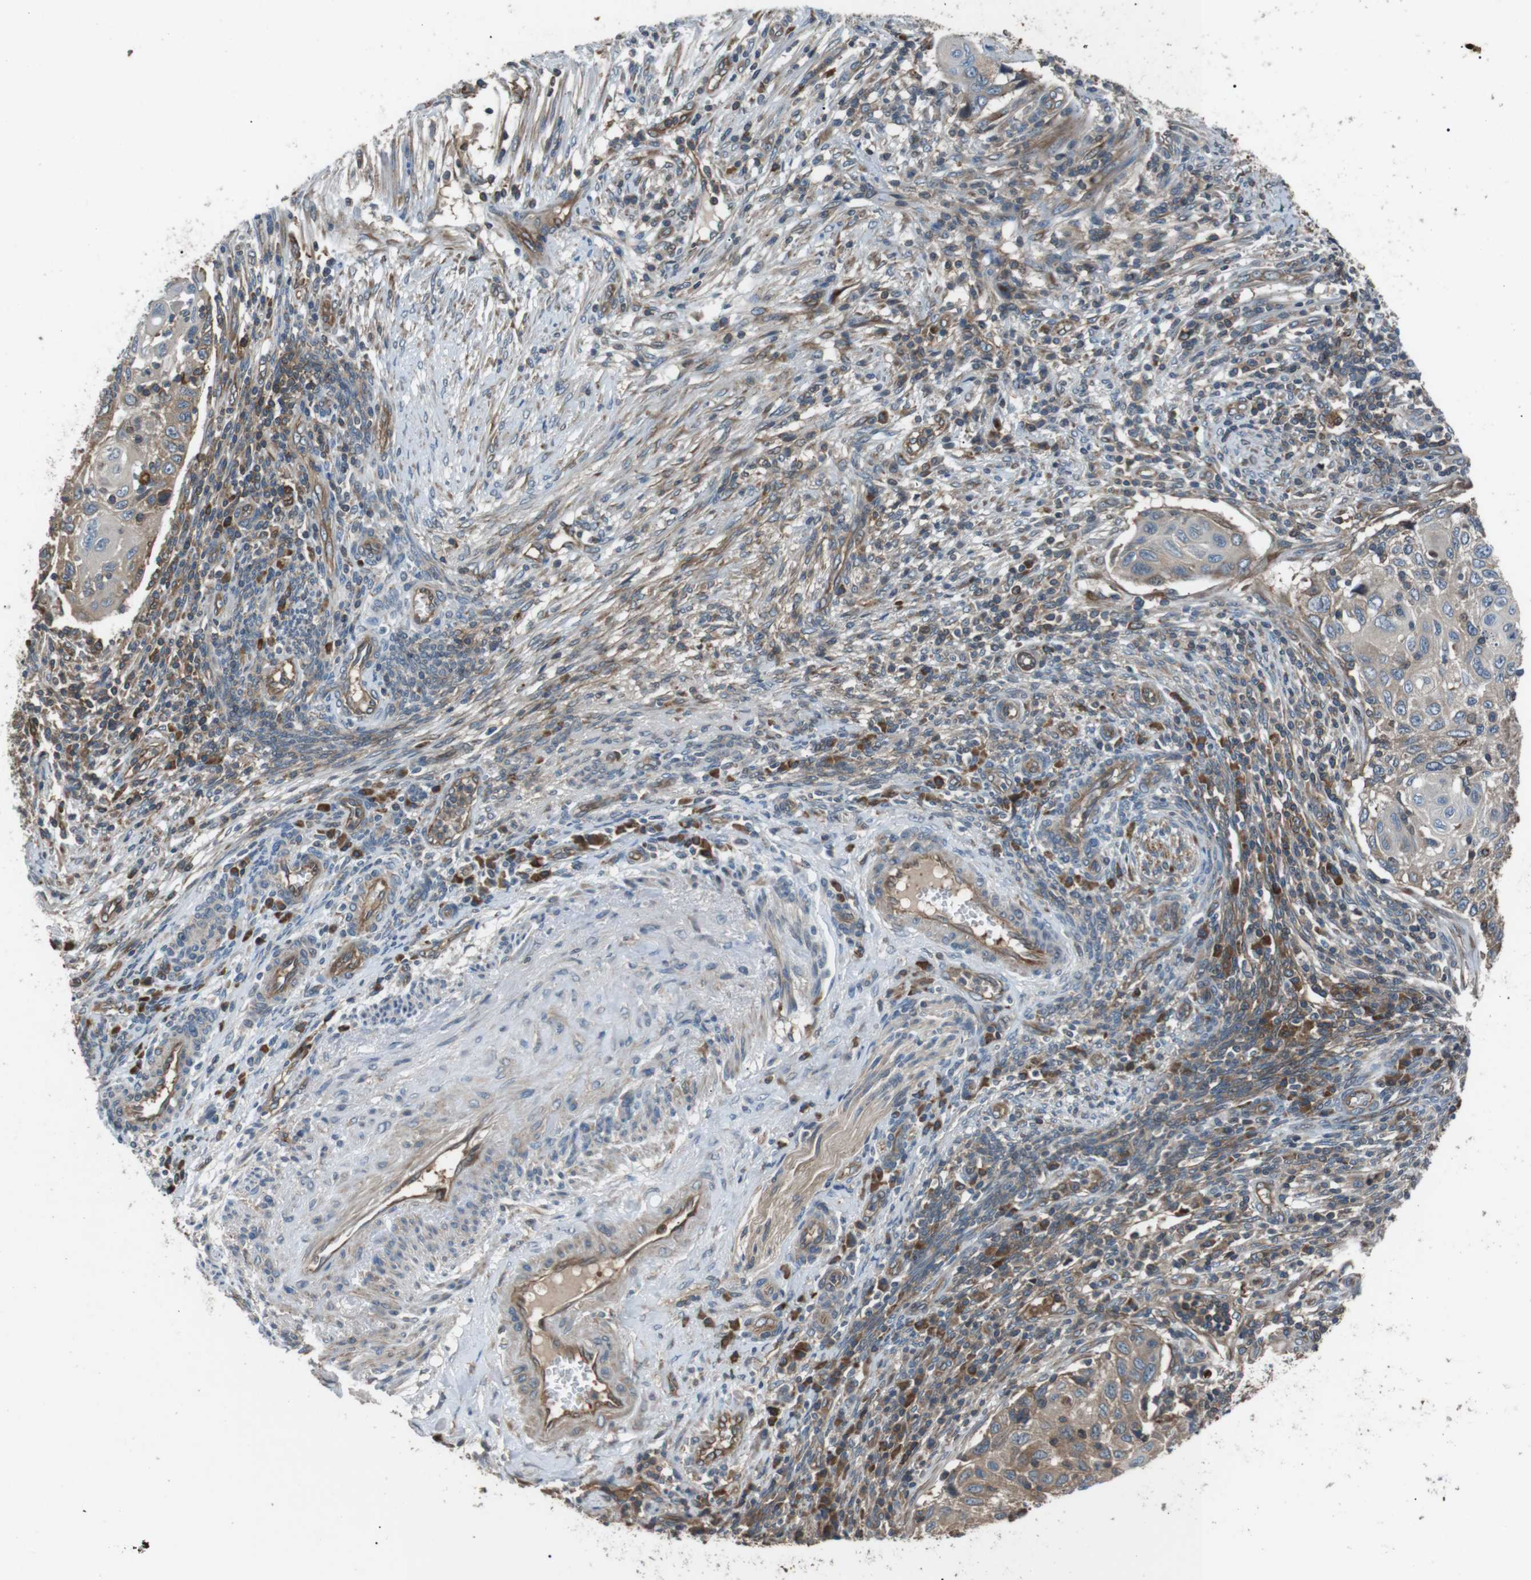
{"staining": {"intensity": "weak", "quantity": "25%-75%", "location": "cytoplasmic/membranous"}, "tissue": "cervical cancer", "cell_type": "Tumor cells", "image_type": "cancer", "snomed": [{"axis": "morphology", "description": "Squamous cell carcinoma, NOS"}, {"axis": "topography", "description": "Cervix"}], "caption": "Tumor cells display low levels of weak cytoplasmic/membranous staining in approximately 25%-75% of cells in cervical cancer. (brown staining indicates protein expression, while blue staining denotes nuclei).", "gene": "GPR161", "patient": {"sex": "female", "age": 70}}